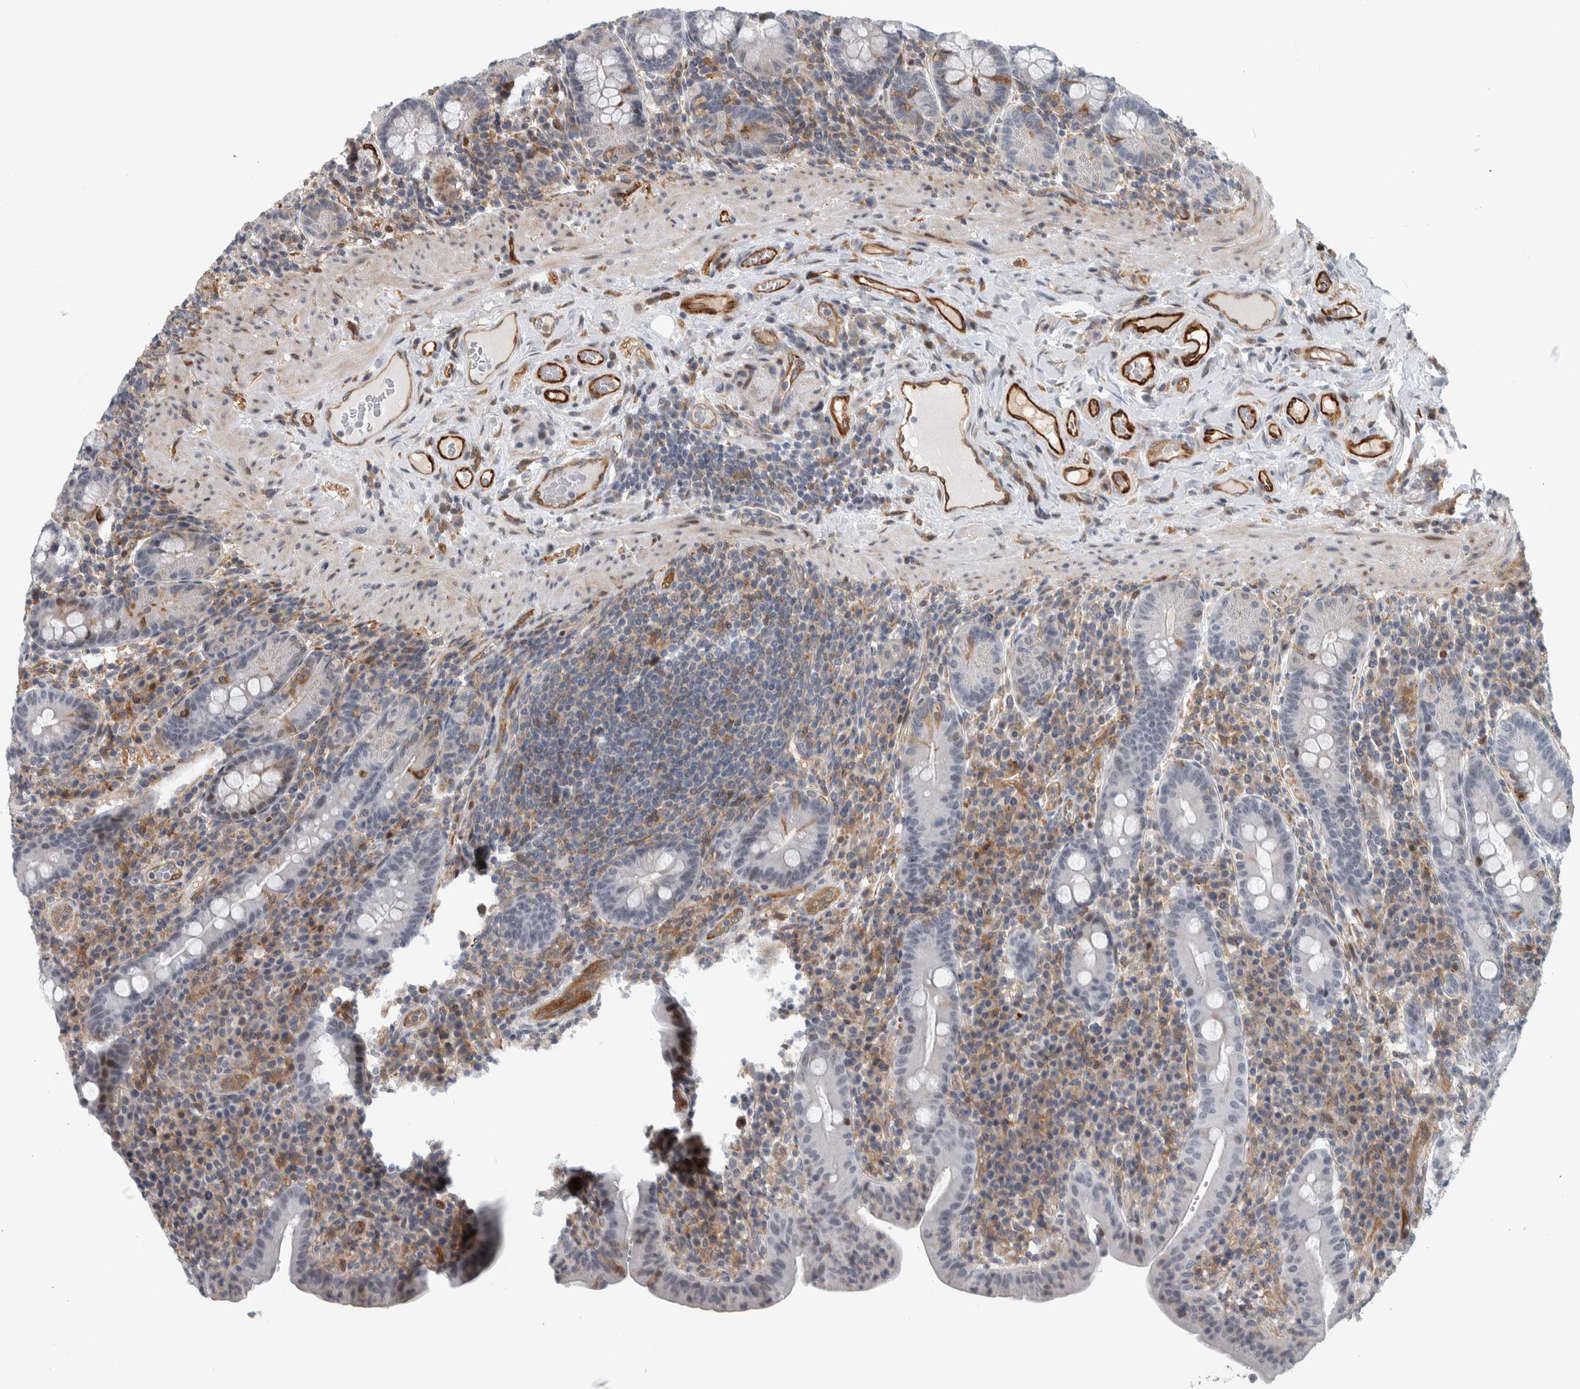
{"staining": {"intensity": "strong", "quantity": "<25%", "location": "nuclear"}, "tissue": "duodenum", "cell_type": "Glandular cells", "image_type": "normal", "snomed": [{"axis": "morphology", "description": "Normal tissue, NOS"}, {"axis": "morphology", "description": "Adenocarcinoma, NOS"}, {"axis": "topography", "description": "Pancreas"}, {"axis": "topography", "description": "Duodenum"}], "caption": "The histopathology image exhibits a brown stain indicating the presence of a protein in the nuclear of glandular cells in duodenum. Using DAB (brown) and hematoxylin (blue) stains, captured at high magnification using brightfield microscopy.", "gene": "MSL1", "patient": {"sex": "male", "age": 50}}